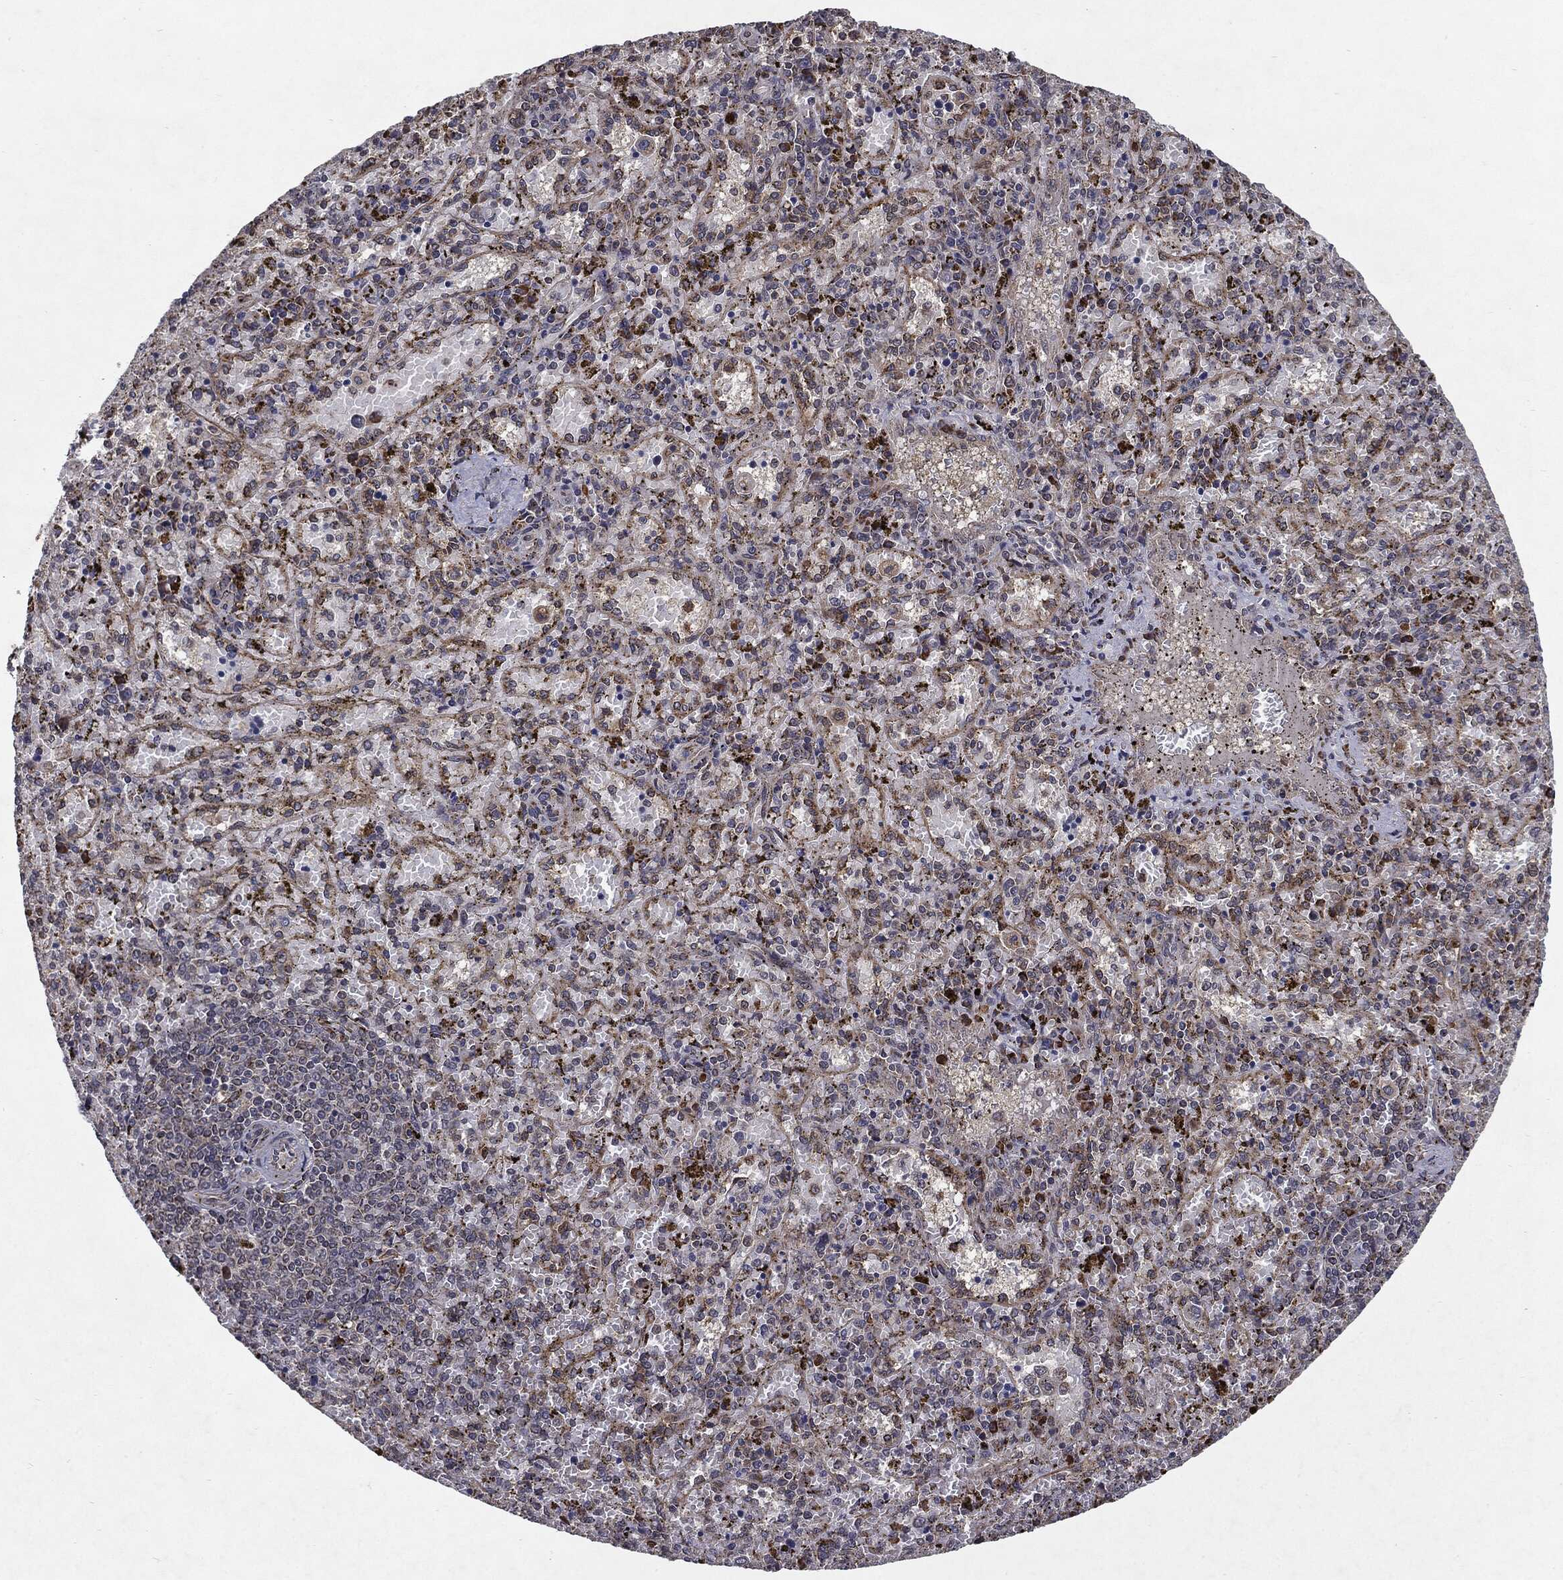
{"staining": {"intensity": "strong", "quantity": "<25%", "location": "cytoplasmic/membranous"}, "tissue": "spleen", "cell_type": "Cells in red pulp", "image_type": "normal", "snomed": [{"axis": "morphology", "description": "Normal tissue, NOS"}, {"axis": "topography", "description": "Spleen"}], "caption": "Brown immunohistochemical staining in benign spleen shows strong cytoplasmic/membranous expression in about <25% of cells in red pulp. Using DAB (3,3'-diaminobenzidine) (brown) and hematoxylin (blue) stains, captured at high magnification using brightfield microscopy.", "gene": "HDAC5", "patient": {"sex": "female", "age": 50}}